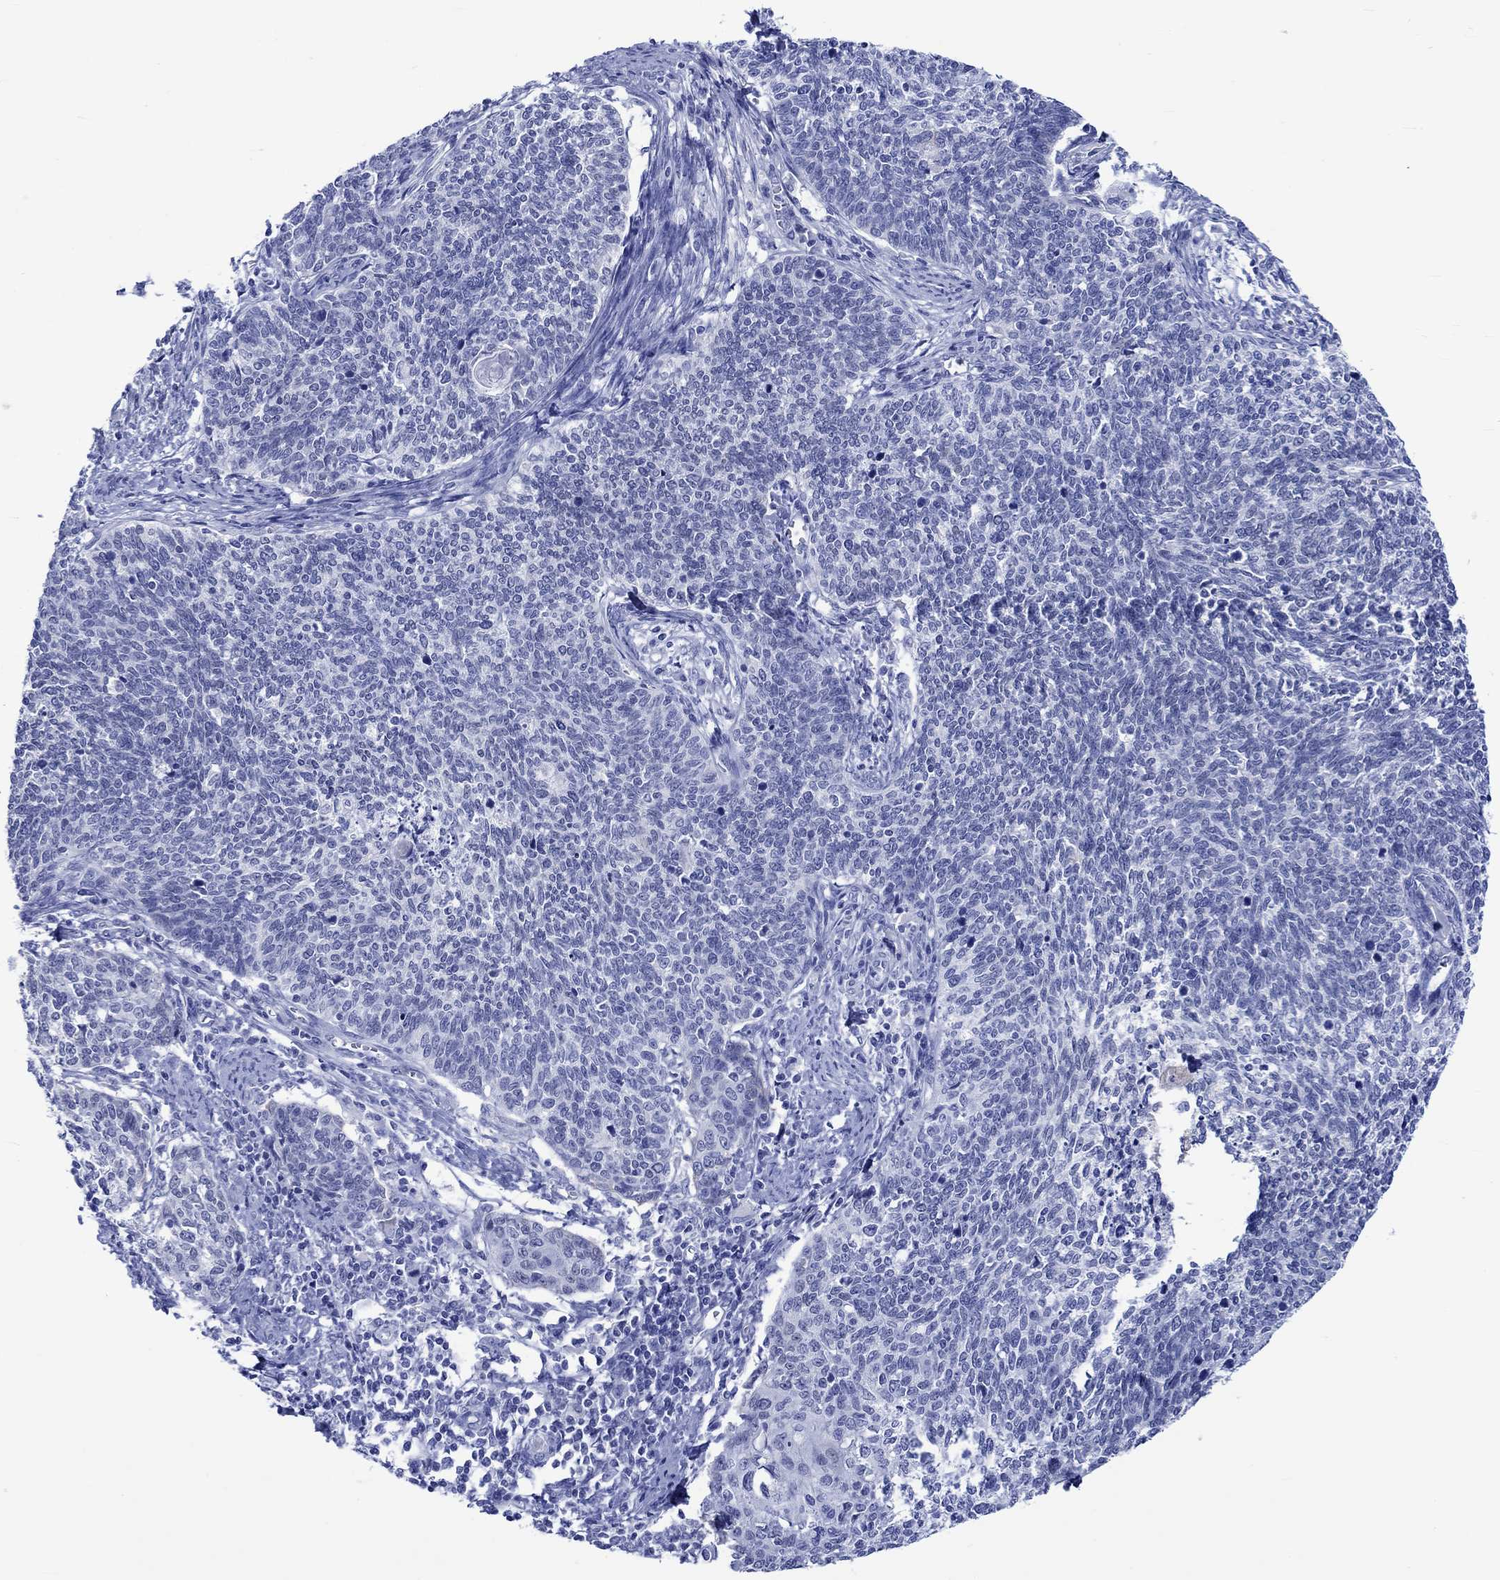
{"staining": {"intensity": "negative", "quantity": "none", "location": "none"}, "tissue": "cervical cancer", "cell_type": "Tumor cells", "image_type": "cancer", "snomed": [{"axis": "morphology", "description": "Squamous cell carcinoma, NOS"}, {"axis": "topography", "description": "Cervix"}], "caption": "High power microscopy histopathology image of an IHC histopathology image of cervical squamous cell carcinoma, revealing no significant expression in tumor cells.", "gene": "KLHL33", "patient": {"sex": "female", "age": 39}}